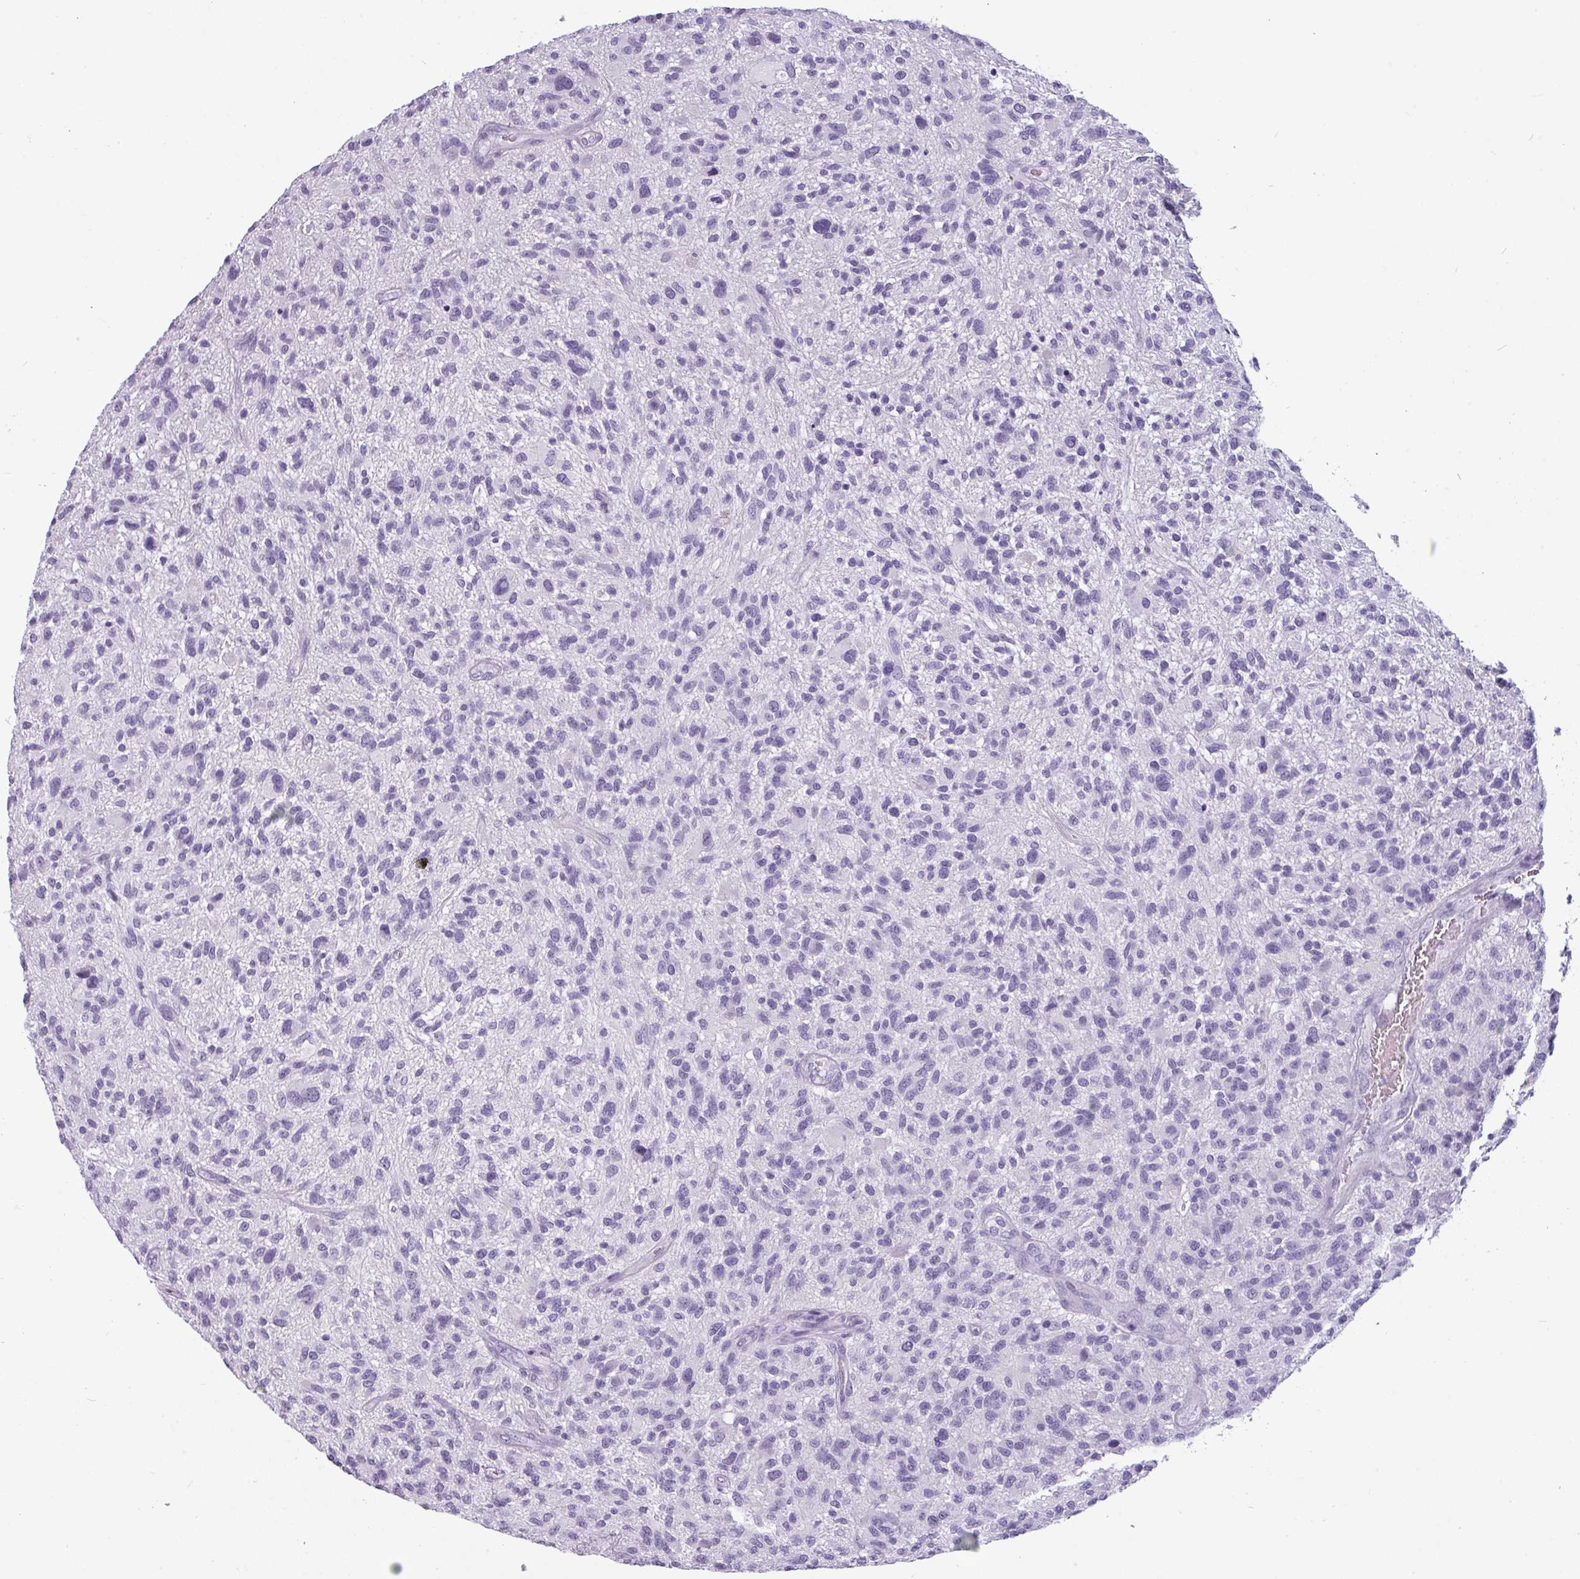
{"staining": {"intensity": "negative", "quantity": "none", "location": "none"}, "tissue": "glioma", "cell_type": "Tumor cells", "image_type": "cancer", "snomed": [{"axis": "morphology", "description": "Glioma, malignant, High grade"}, {"axis": "topography", "description": "Brain"}], "caption": "Tumor cells show no significant protein positivity in malignant high-grade glioma. Brightfield microscopy of immunohistochemistry stained with DAB (brown) and hematoxylin (blue), captured at high magnification.", "gene": "CRYBB2", "patient": {"sex": "male", "age": 47}}